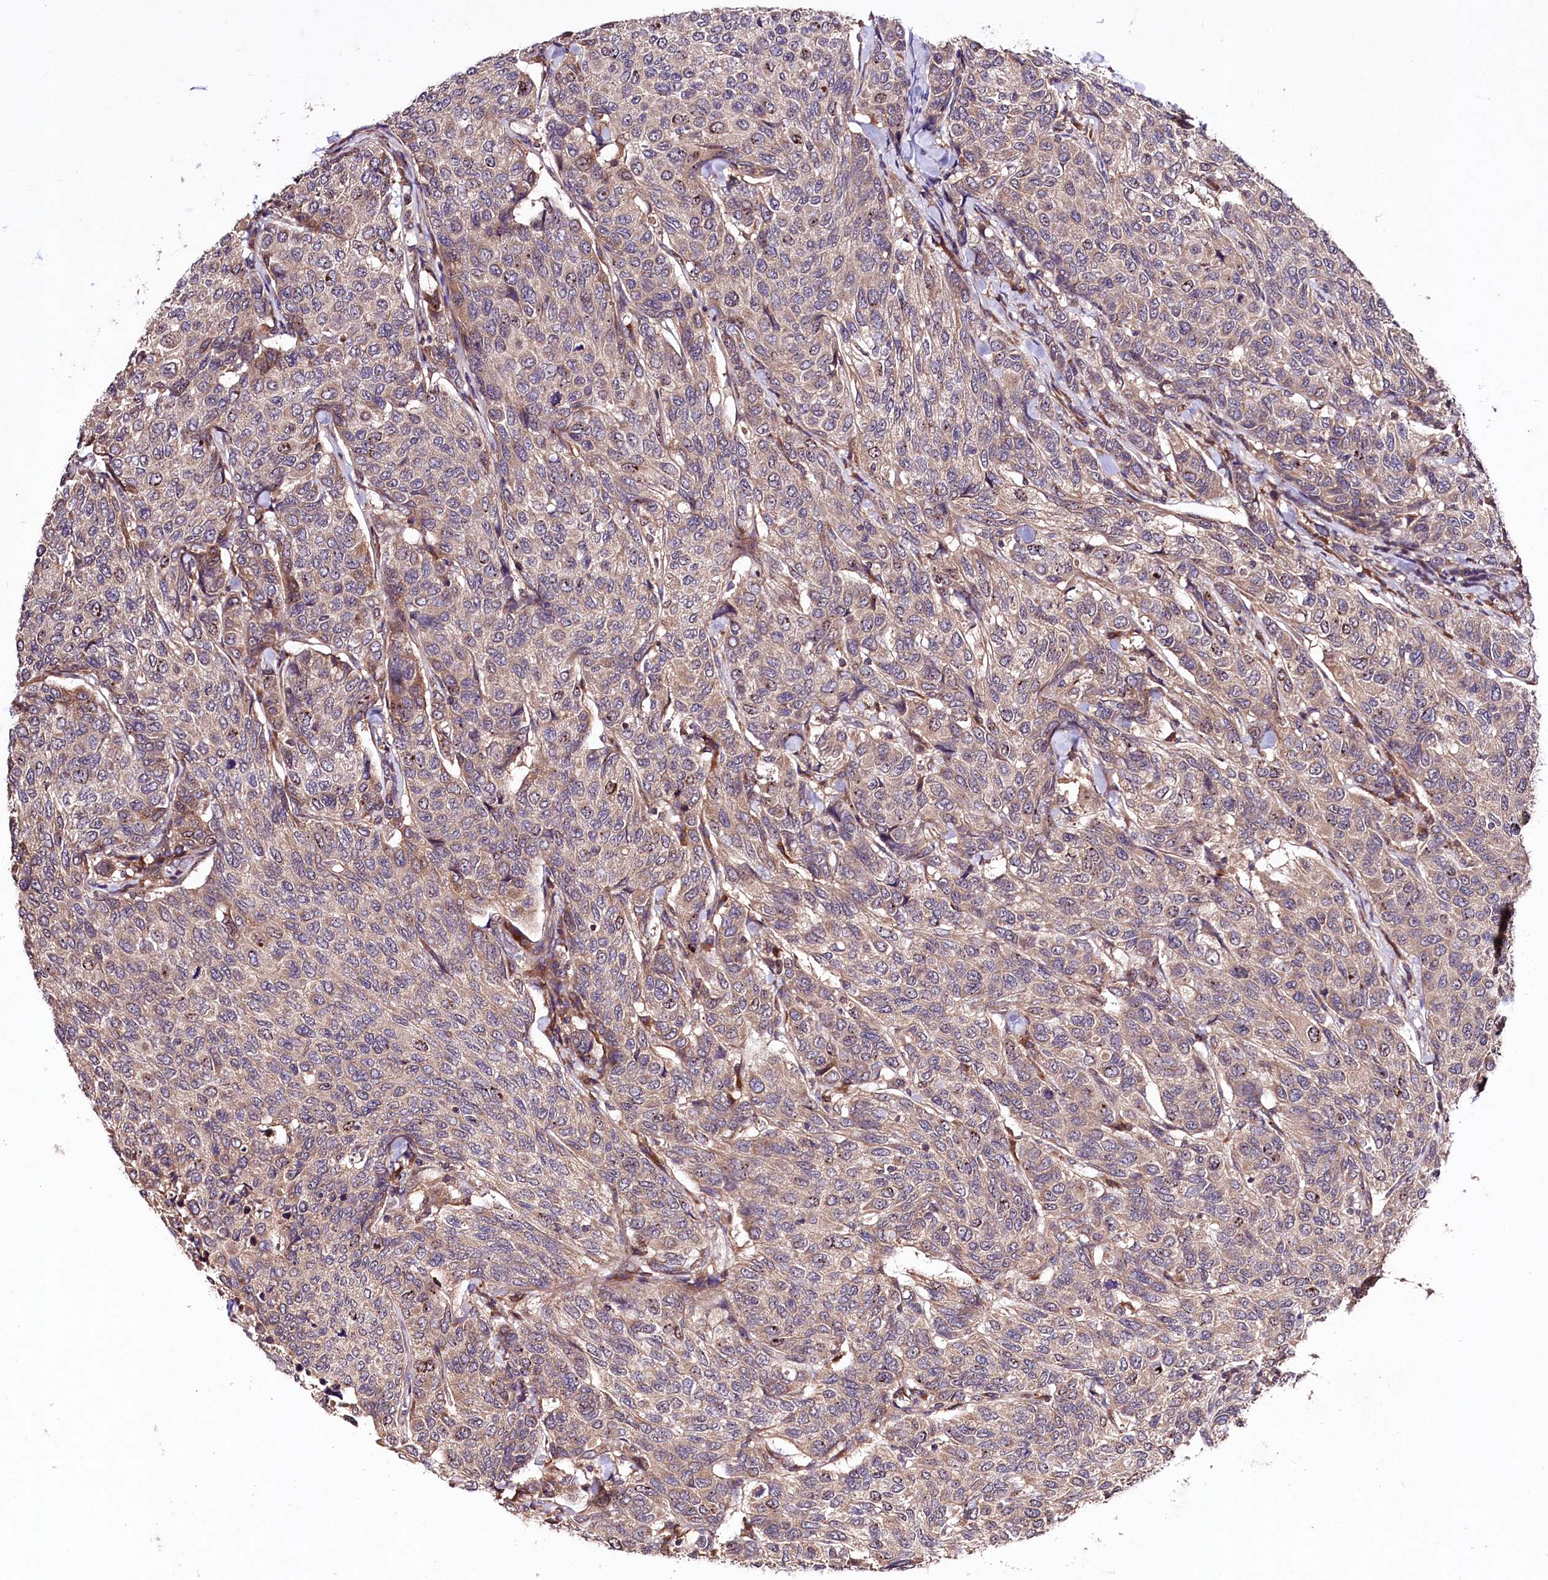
{"staining": {"intensity": "weak", "quantity": ">75%", "location": "cytoplasmic/membranous"}, "tissue": "breast cancer", "cell_type": "Tumor cells", "image_type": "cancer", "snomed": [{"axis": "morphology", "description": "Duct carcinoma"}, {"axis": "topography", "description": "Breast"}], "caption": "This image reveals immunohistochemistry staining of human intraductal carcinoma (breast), with low weak cytoplasmic/membranous positivity in about >75% of tumor cells.", "gene": "TNPO3", "patient": {"sex": "female", "age": 55}}